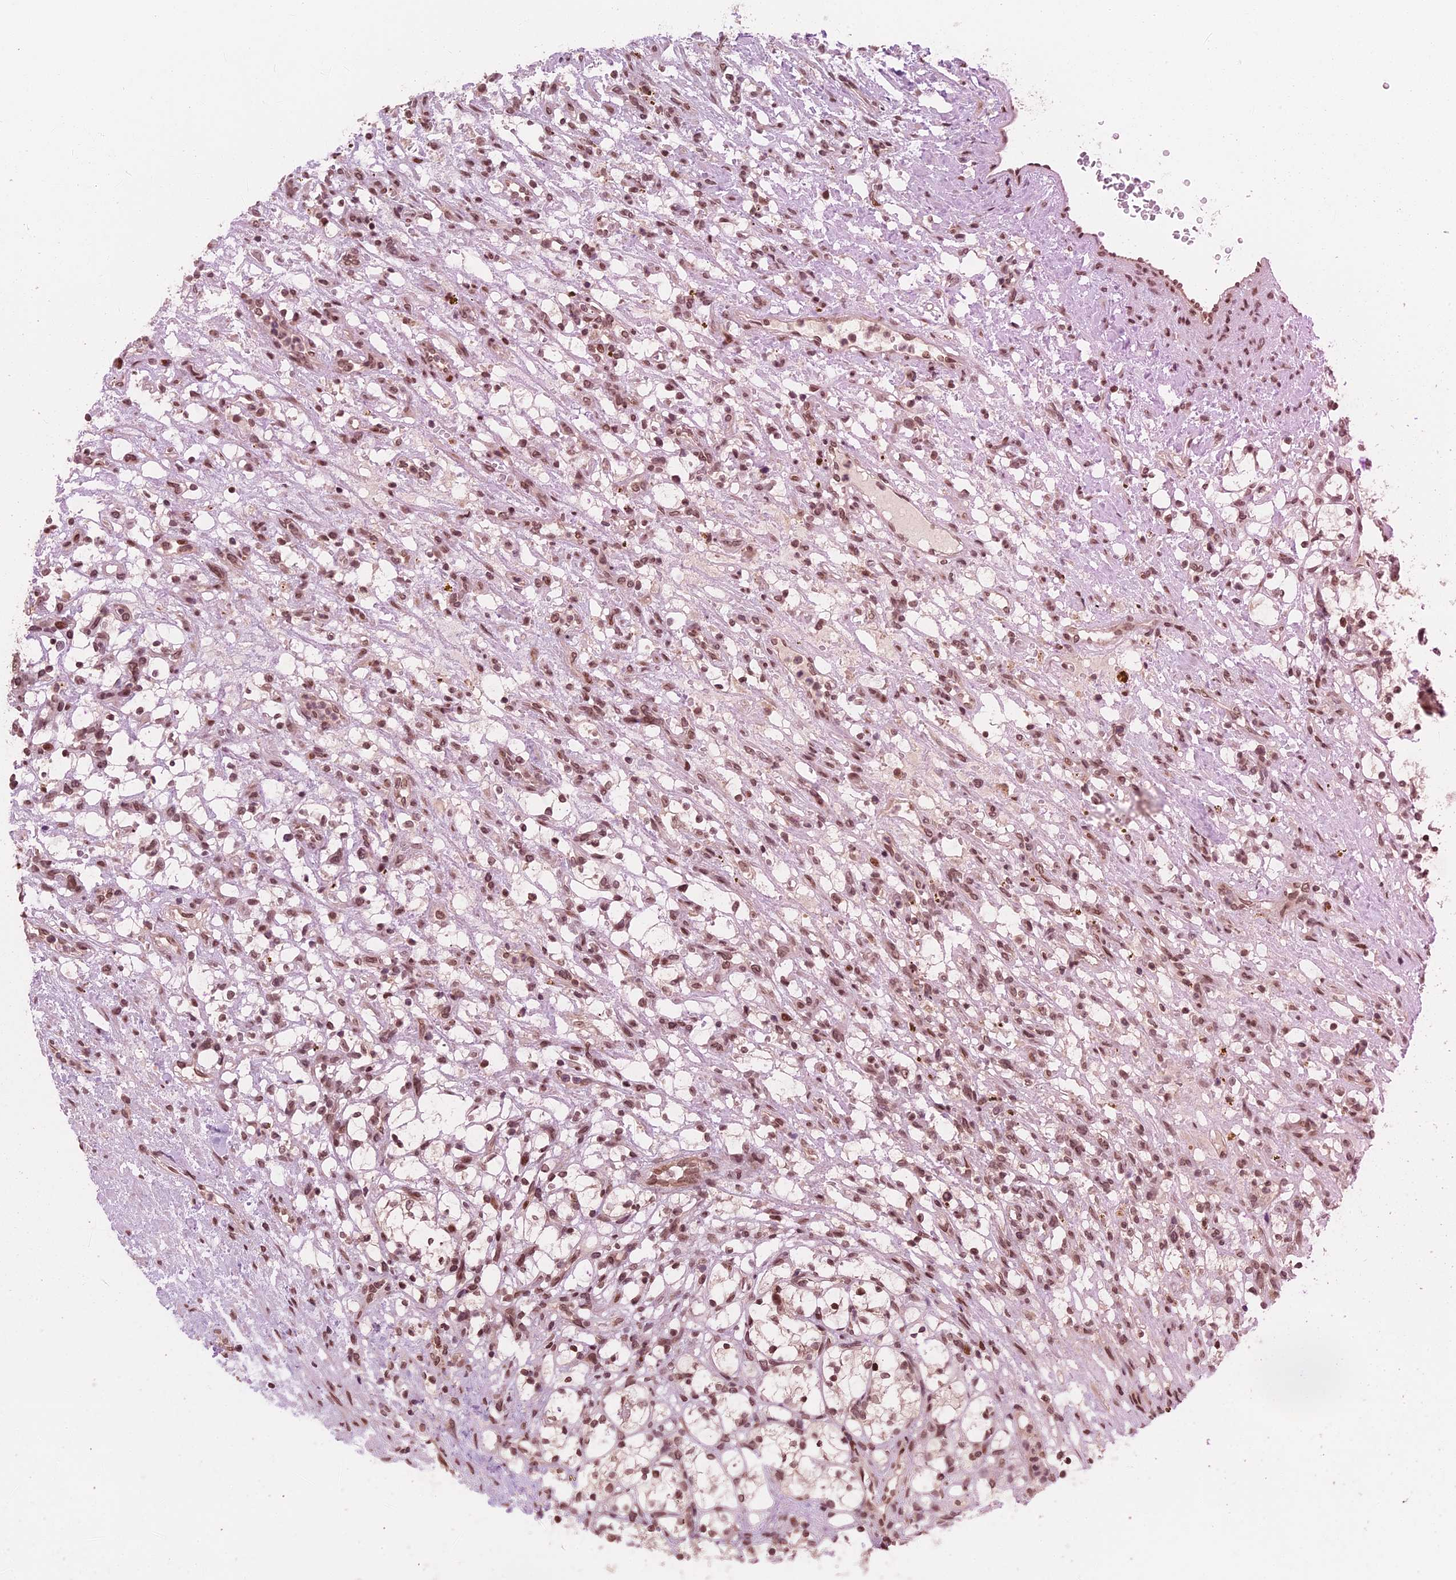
{"staining": {"intensity": "moderate", "quantity": ">75%", "location": "nuclear"}, "tissue": "renal cancer", "cell_type": "Tumor cells", "image_type": "cancer", "snomed": [{"axis": "morphology", "description": "Adenocarcinoma, NOS"}, {"axis": "topography", "description": "Kidney"}], "caption": "Moderate nuclear staining for a protein is appreciated in about >75% of tumor cells of adenocarcinoma (renal) using immunohistochemistry.", "gene": "NR2C2AP", "patient": {"sex": "female", "age": 69}}